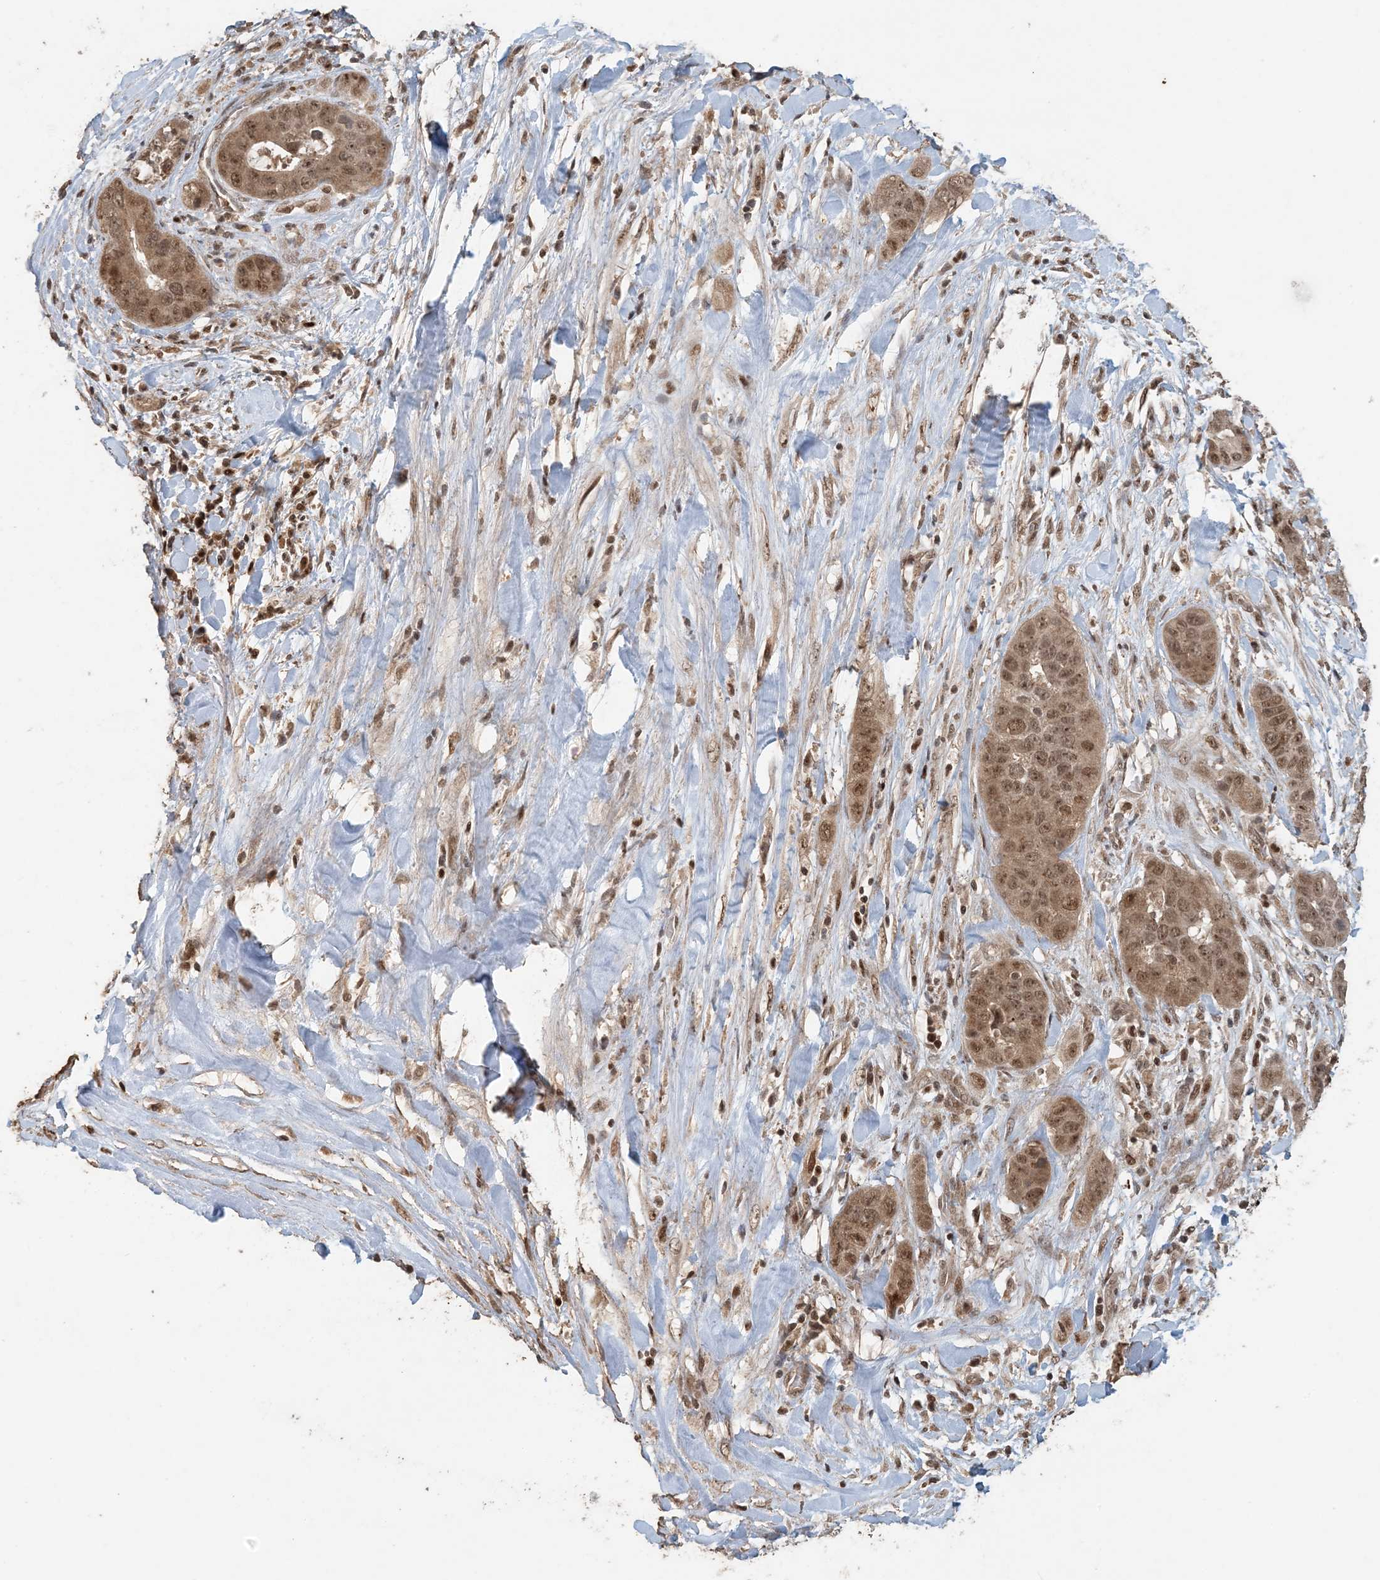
{"staining": {"intensity": "moderate", "quantity": ">75%", "location": "cytoplasmic/membranous,nuclear"}, "tissue": "liver cancer", "cell_type": "Tumor cells", "image_type": "cancer", "snomed": [{"axis": "morphology", "description": "Cholangiocarcinoma"}, {"axis": "topography", "description": "Liver"}], "caption": "This photomicrograph shows liver cancer (cholangiocarcinoma) stained with IHC to label a protein in brown. The cytoplasmic/membranous and nuclear of tumor cells show moderate positivity for the protein. Nuclei are counter-stained blue.", "gene": "ATP13A2", "patient": {"sex": "female", "age": 52}}